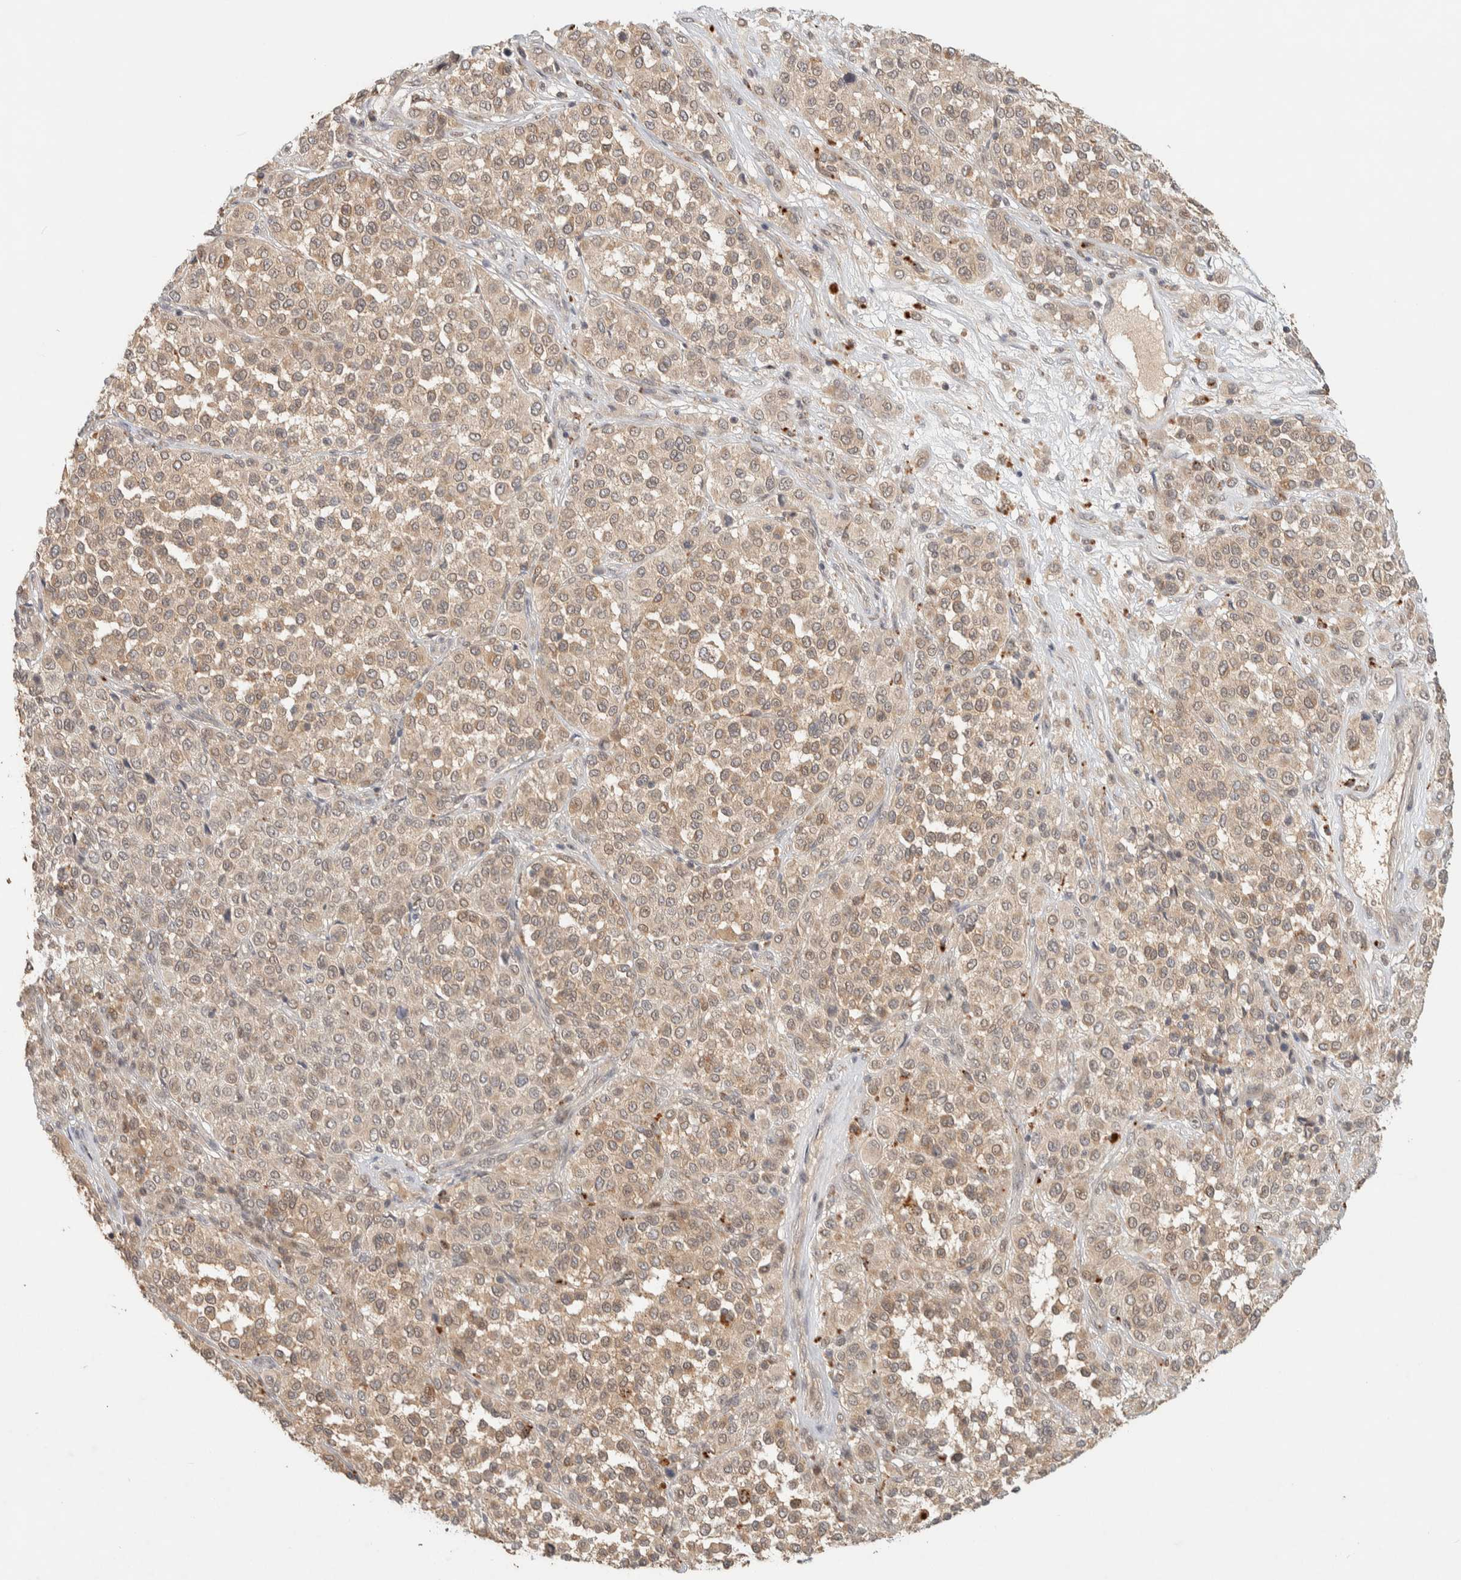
{"staining": {"intensity": "weak", "quantity": ">75%", "location": "cytoplasmic/membranous"}, "tissue": "melanoma", "cell_type": "Tumor cells", "image_type": "cancer", "snomed": [{"axis": "morphology", "description": "Malignant melanoma, Metastatic site"}, {"axis": "topography", "description": "Pancreas"}], "caption": "DAB (3,3'-diaminobenzidine) immunohistochemical staining of malignant melanoma (metastatic site) exhibits weak cytoplasmic/membranous protein positivity in about >75% of tumor cells.", "gene": "ITPA", "patient": {"sex": "female", "age": 30}}